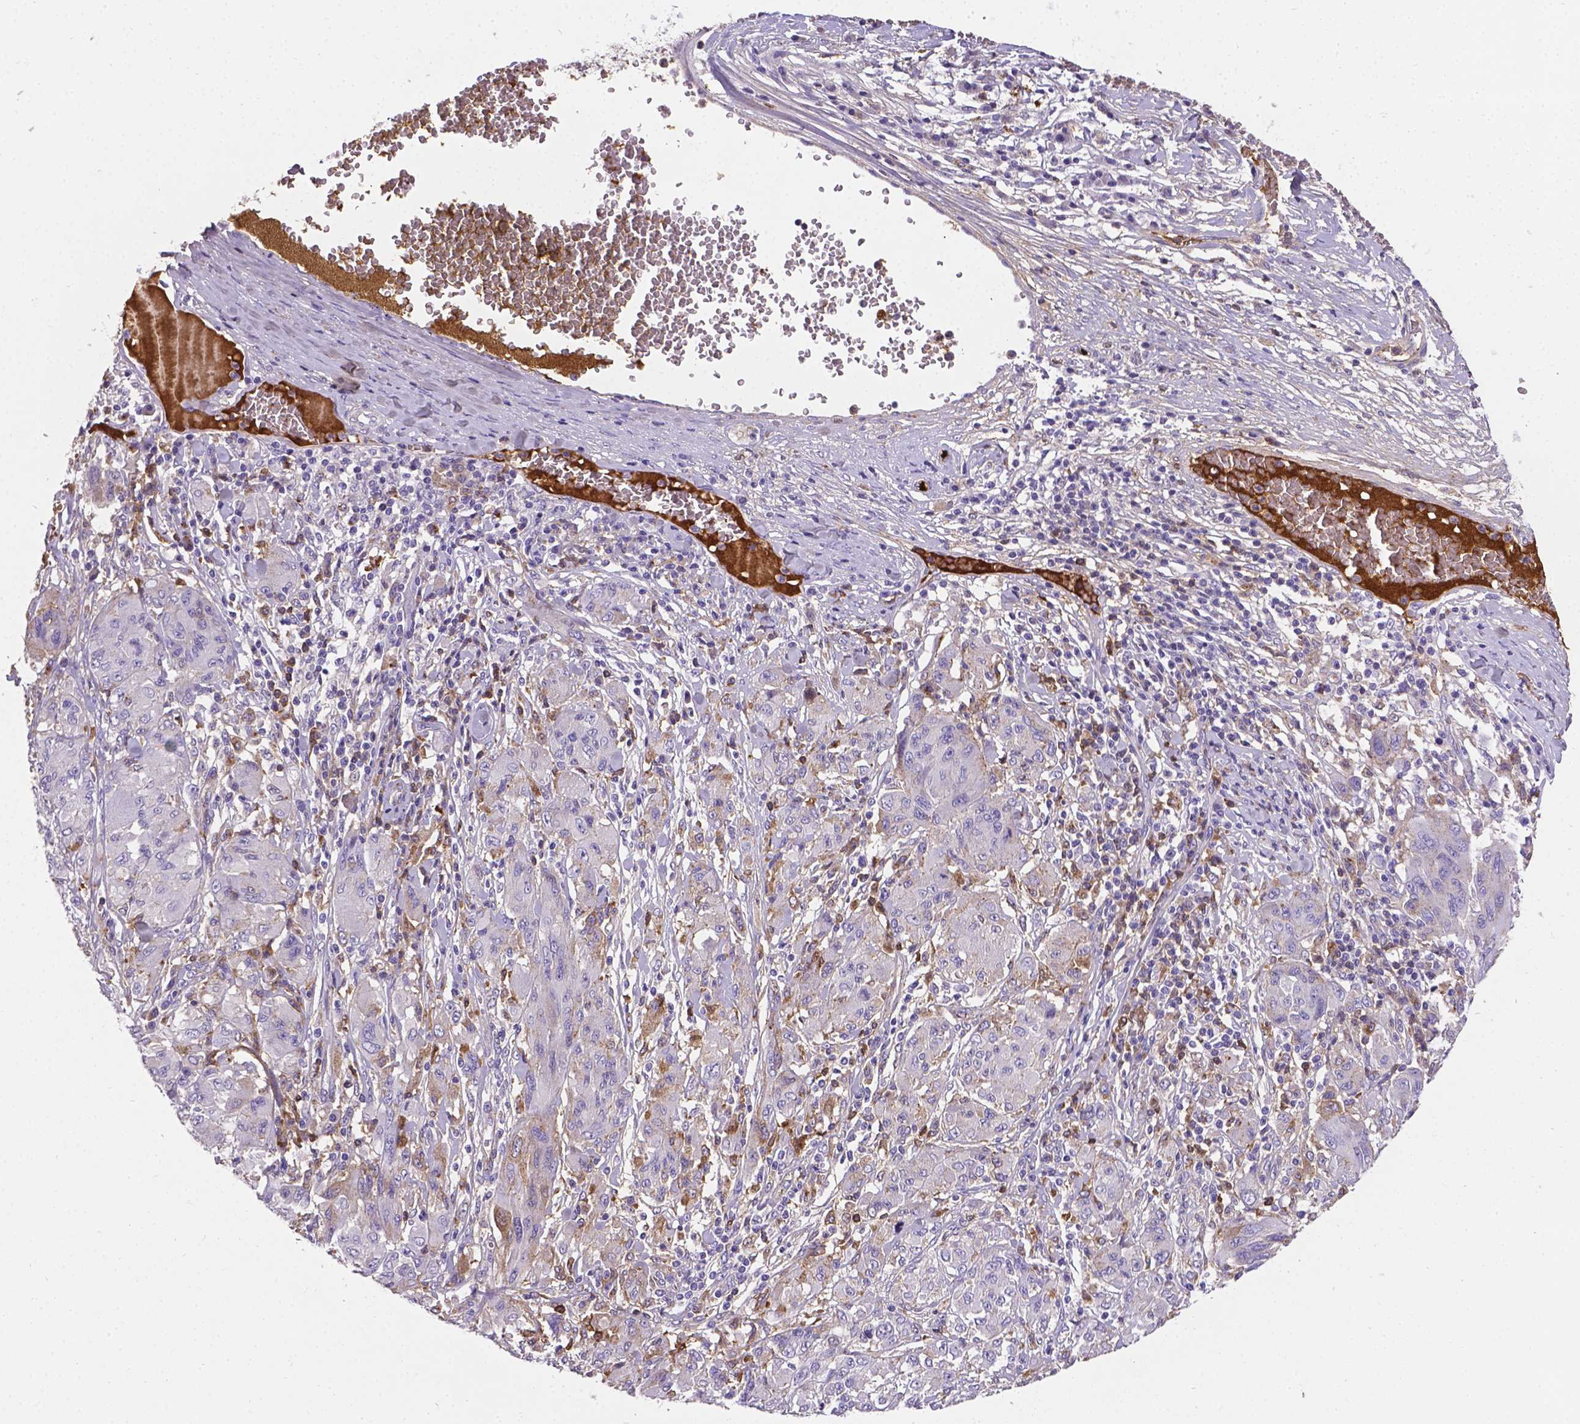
{"staining": {"intensity": "moderate", "quantity": "<25%", "location": "cytoplasmic/membranous"}, "tissue": "melanoma", "cell_type": "Tumor cells", "image_type": "cancer", "snomed": [{"axis": "morphology", "description": "Malignant melanoma, NOS"}, {"axis": "topography", "description": "Skin"}], "caption": "Malignant melanoma stained for a protein (brown) shows moderate cytoplasmic/membranous positive staining in approximately <25% of tumor cells.", "gene": "APOE", "patient": {"sex": "female", "age": 91}}